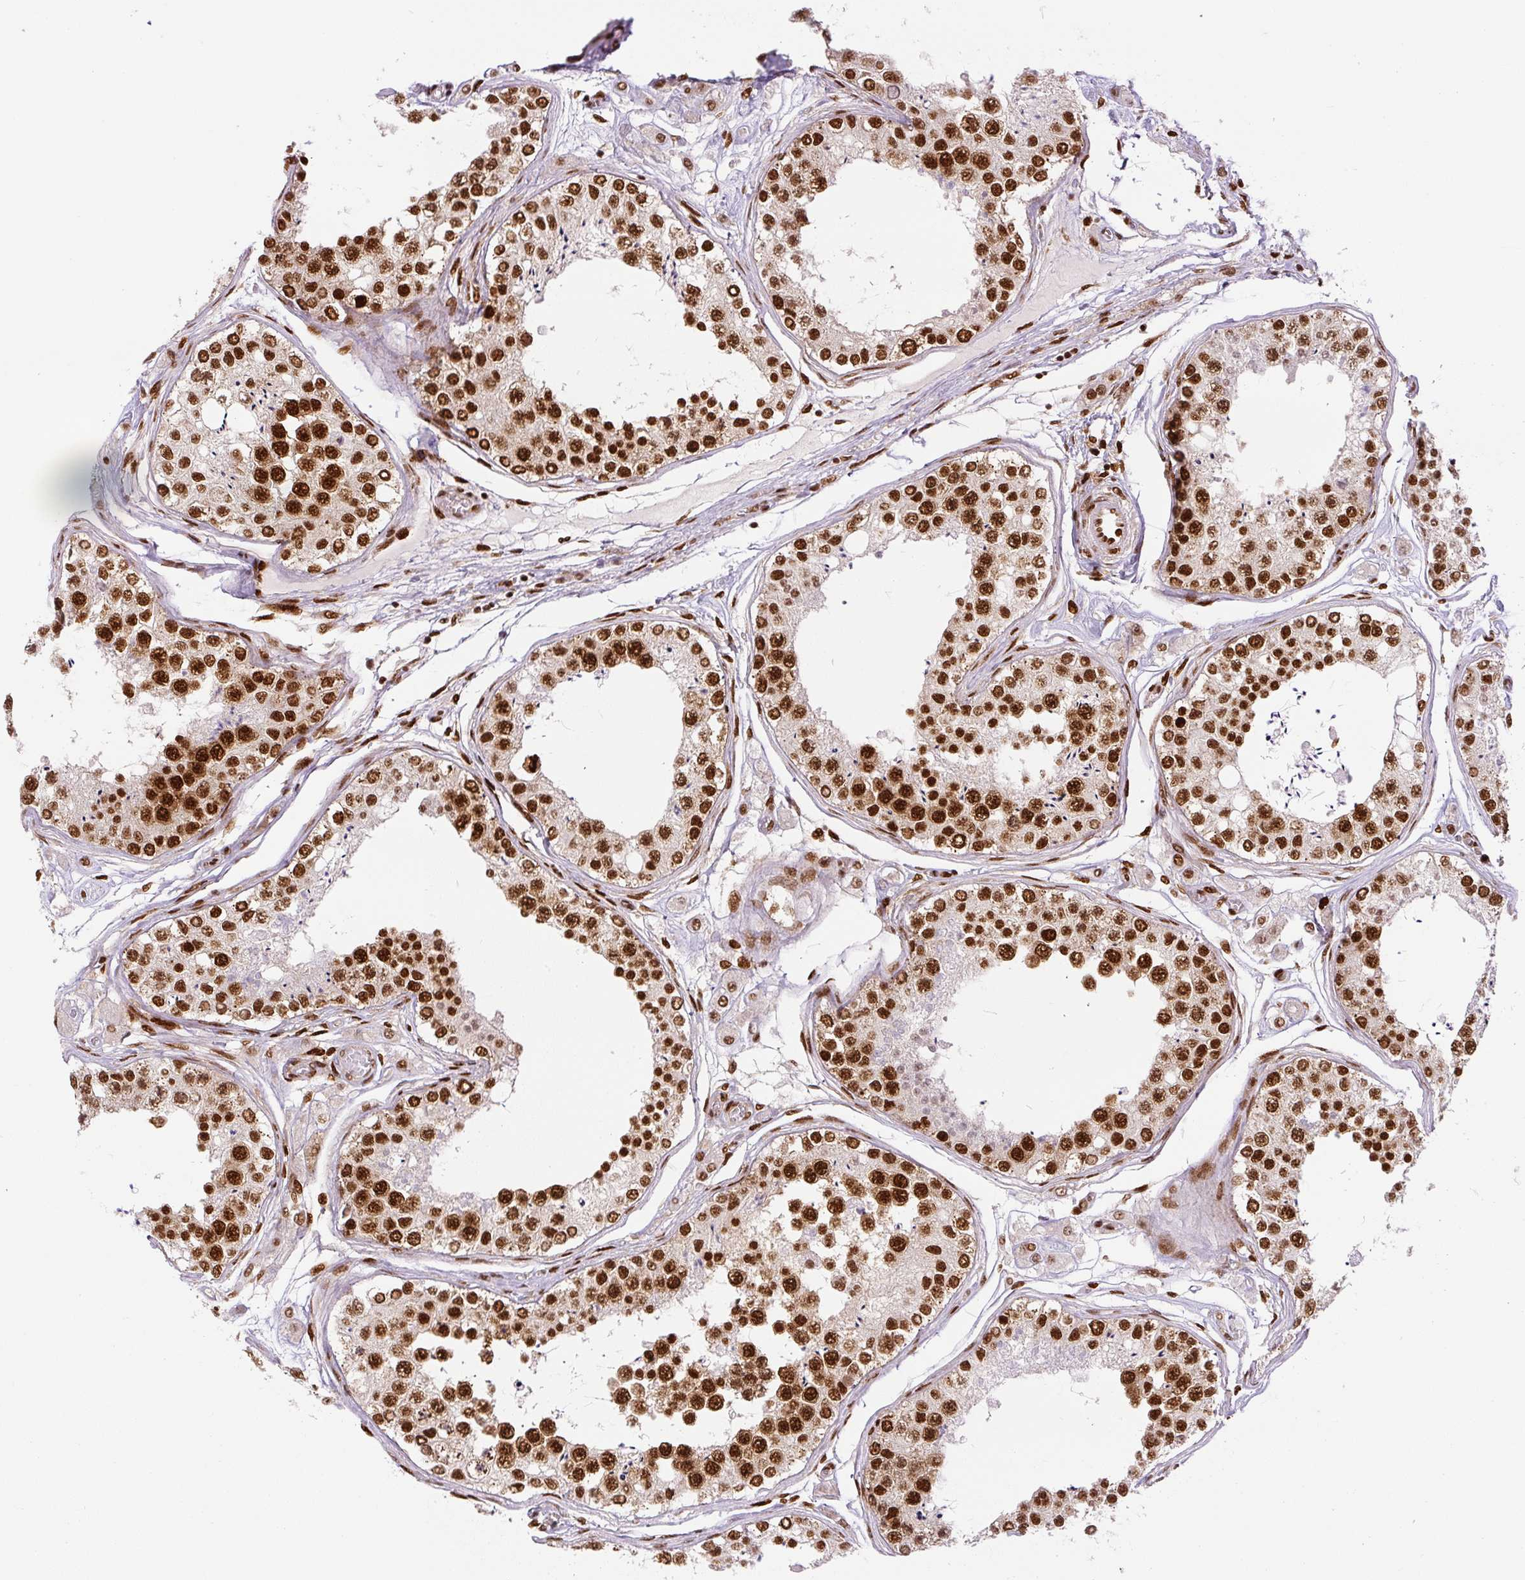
{"staining": {"intensity": "strong", "quantity": ">75%", "location": "nuclear"}, "tissue": "testis", "cell_type": "Cells in seminiferous ducts", "image_type": "normal", "snomed": [{"axis": "morphology", "description": "Normal tissue, NOS"}, {"axis": "topography", "description": "Testis"}], "caption": "This histopathology image reveals normal testis stained with immunohistochemistry to label a protein in brown. The nuclear of cells in seminiferous ducts show strong positivity for the protein. Nuclei are counter-stained blue.", "gene": "FUS", "patient": {"sex": "male", "age": 25}}